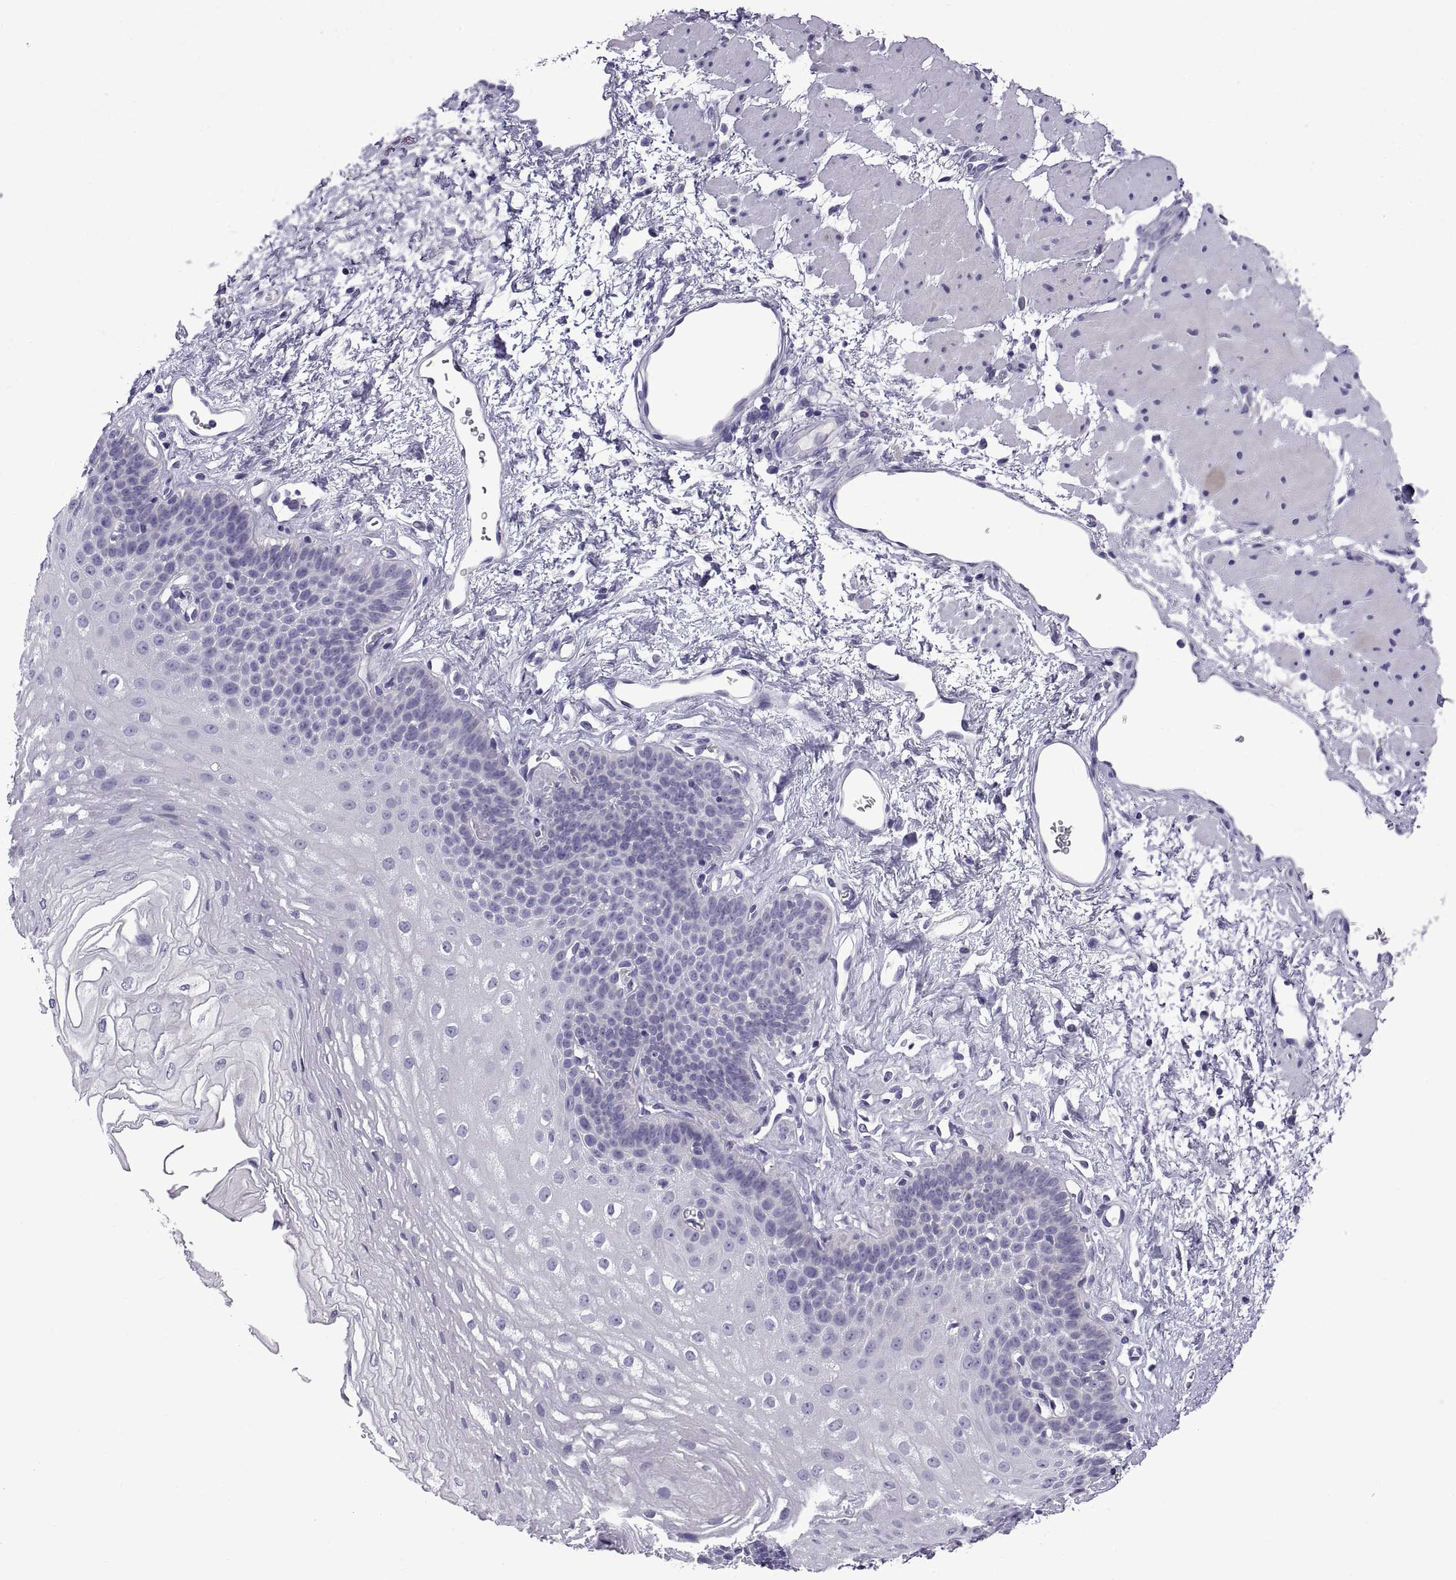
{"staining": {"intensity": "negative", "quantity": "none", "location": "none"}, "tissue": "esophagus", "cell_type": "Squamous epithelial cells", "image_type": "normal", "snomed": [{"axis": "morphology", "description": "Normal tissue, NOS"}, {"axis": "topography", "description": "Esophagus"}], "caption": "Esophagus stained for a protein using immunohistochemistry reveals no positivity squamous epithelial cells.", "gene": "SPDYE10", "patient": {"sex": "female", "age": 62}}